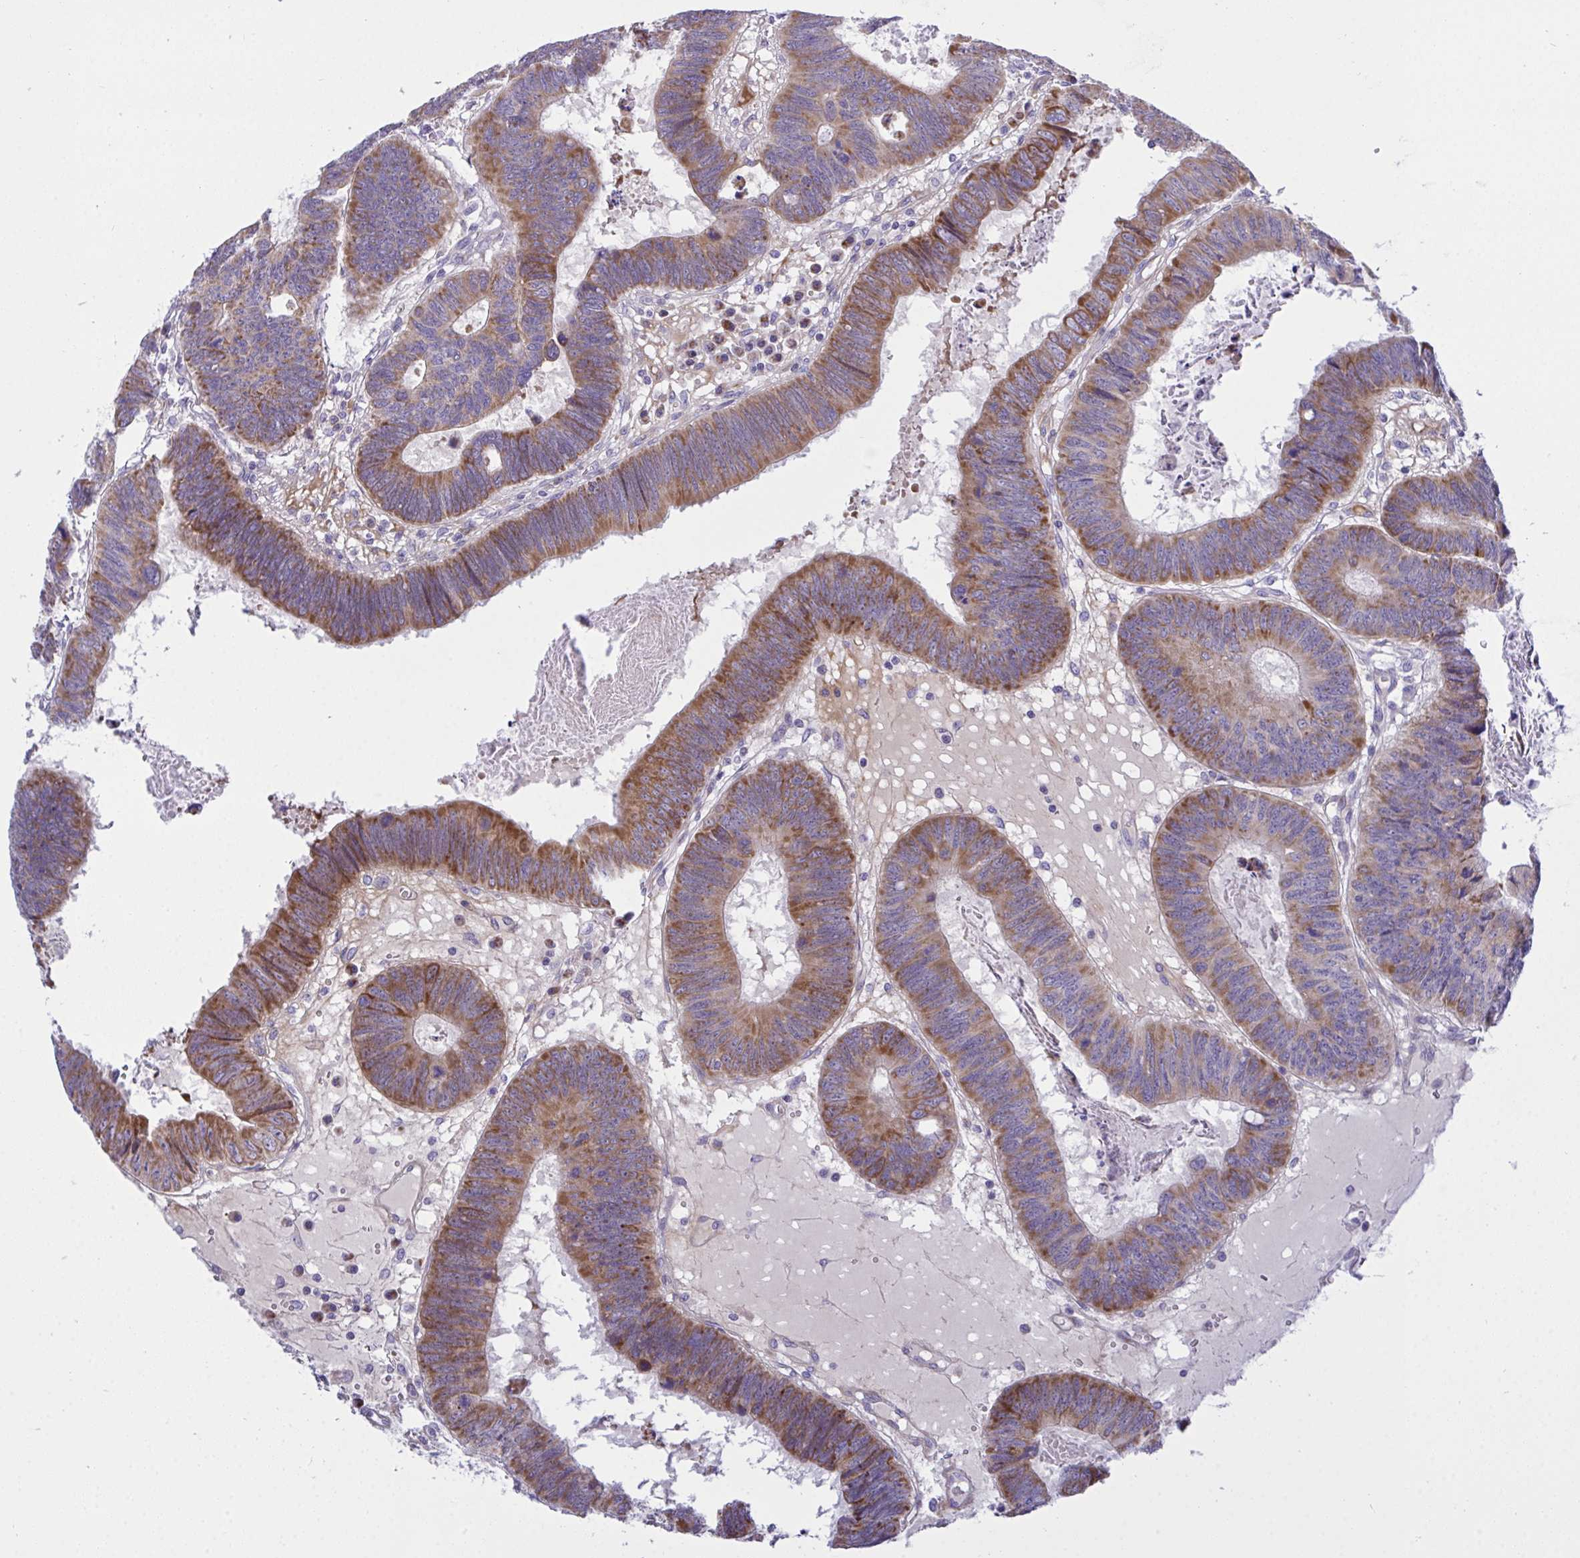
{"staining": {"intensity": "moderate", "quantity": "25%-75%", "location": "cytoplasmic/membranous"}, "tissue": "colorectal cancer", "cell_type": "Tumor cells", "image_type": "cancer", "snomed": [{"axis": "morphology", "description": "Adenocarcinoma, NOS"}, {"axis": "topography", "description": "Colon"}], "caption": "Colorectal cancer (adenocarcinoma) stained for a protein reveals moderate cytoplasmic/membranous positivity in tumor cells. The protein is stained brown, and the nuclei are stained in blue (DAB IHC with brightfield microscopy, high magnification).", "gene": "NTN1", "patient": {"sex": "male", "age": 62}}